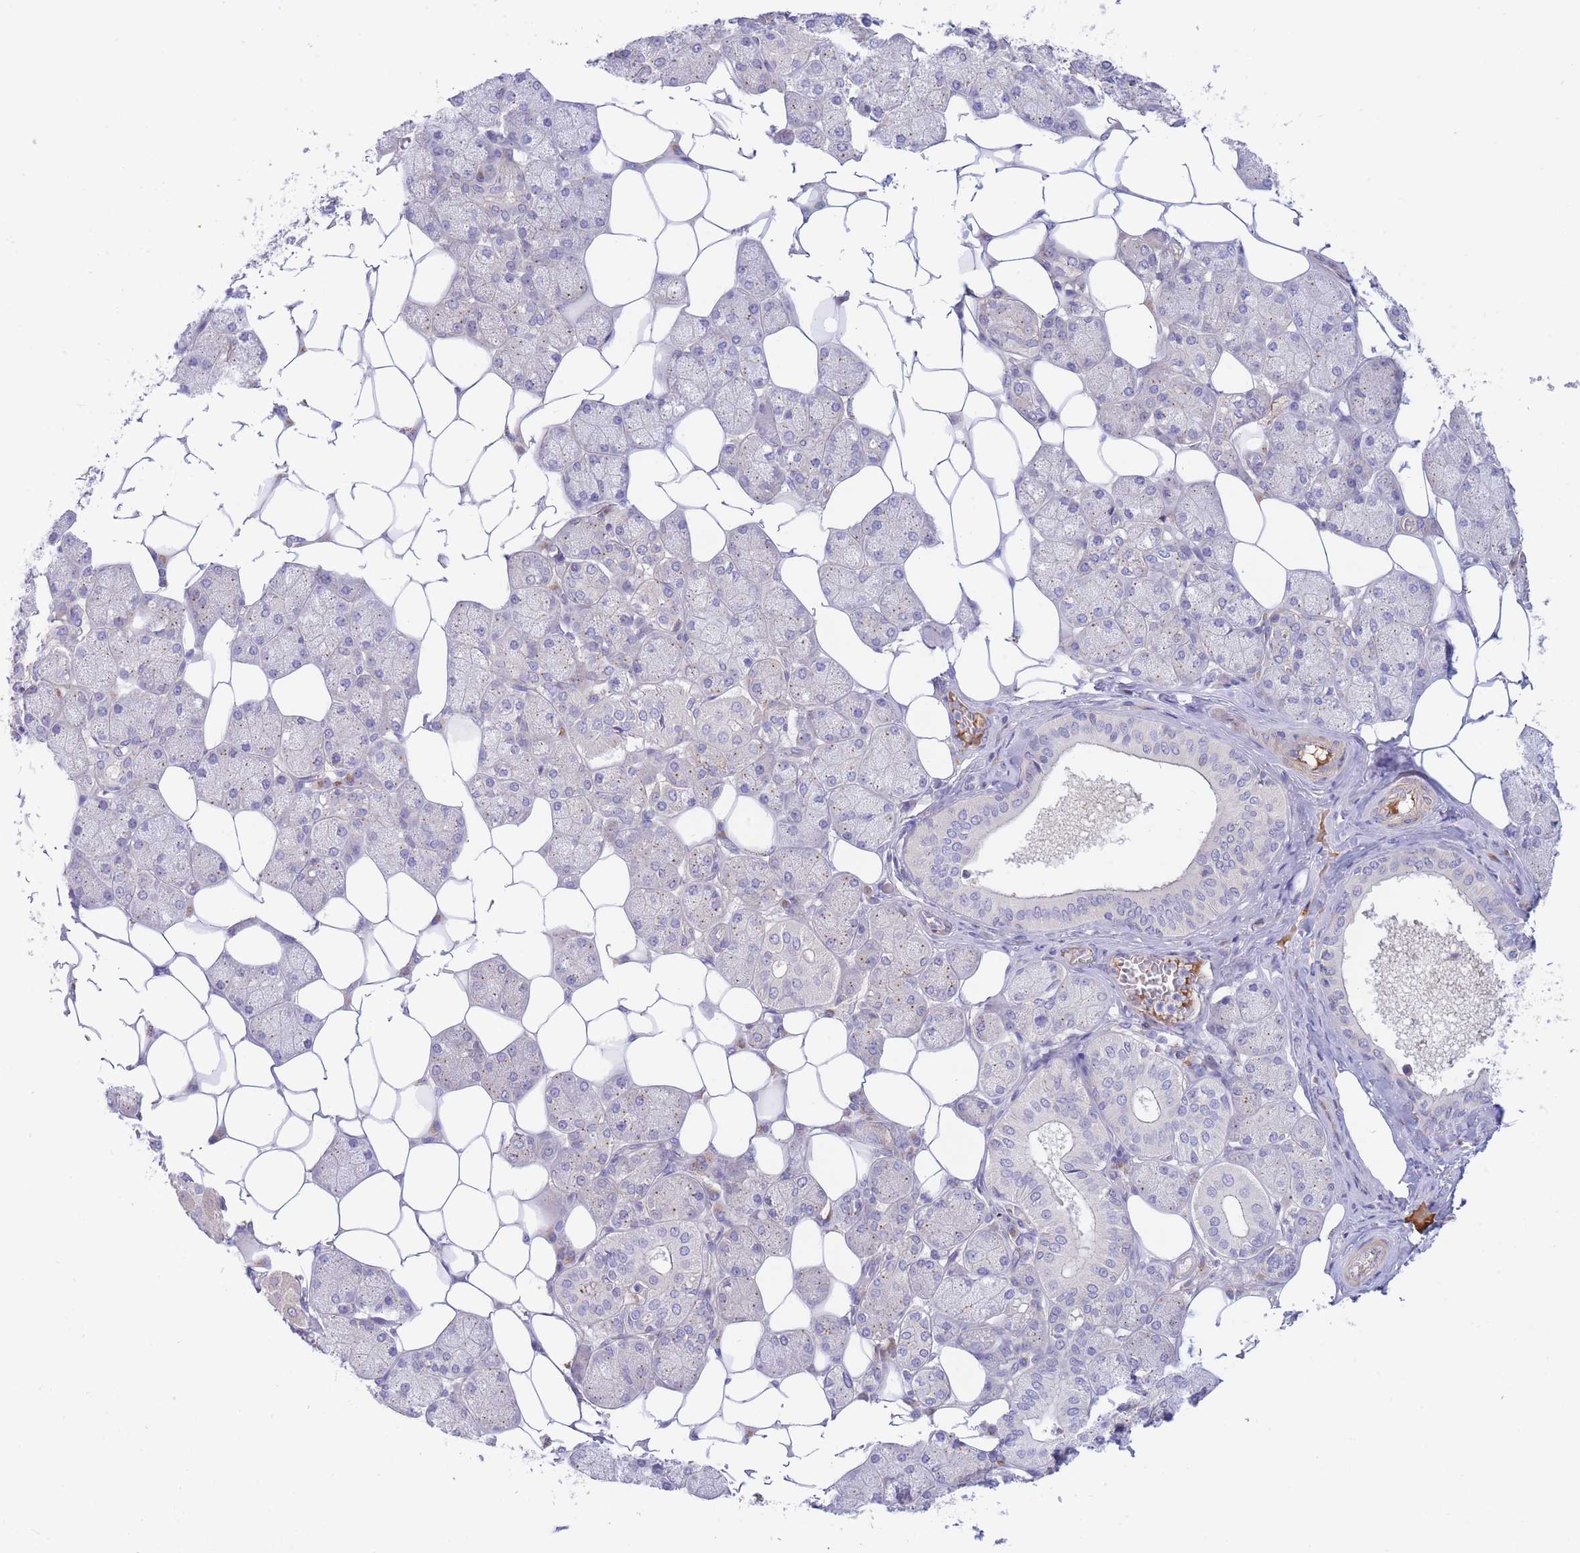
{"staining": {"intensity": "weak", "quantity": "25%-75%", "location": "cytoplasmic/membranous"}, "tissue": "salivary gland", "cell_type": "Glandular cells", "image_type": "normal", "snomed": [{"axis": "morphology", "description": "Squamous cell carcinoma, NOS"}, {"axis": "topography", "description": "Skin"}, {"axis": "topography", "description": "Head-Neck"}], "caption": "IHC of normal human salivary gland exhibits low levels of weak cytoplasmic/membranous staining in about 25%-75% of glandular cells. The staining was performed using DAB to visualize the protein expression in brown, while the nuclei were stained in blue with hematoxylin (Magnification: 20x).", "gene": "APOL4", "patient": {"sex": "male", "age": 80}}